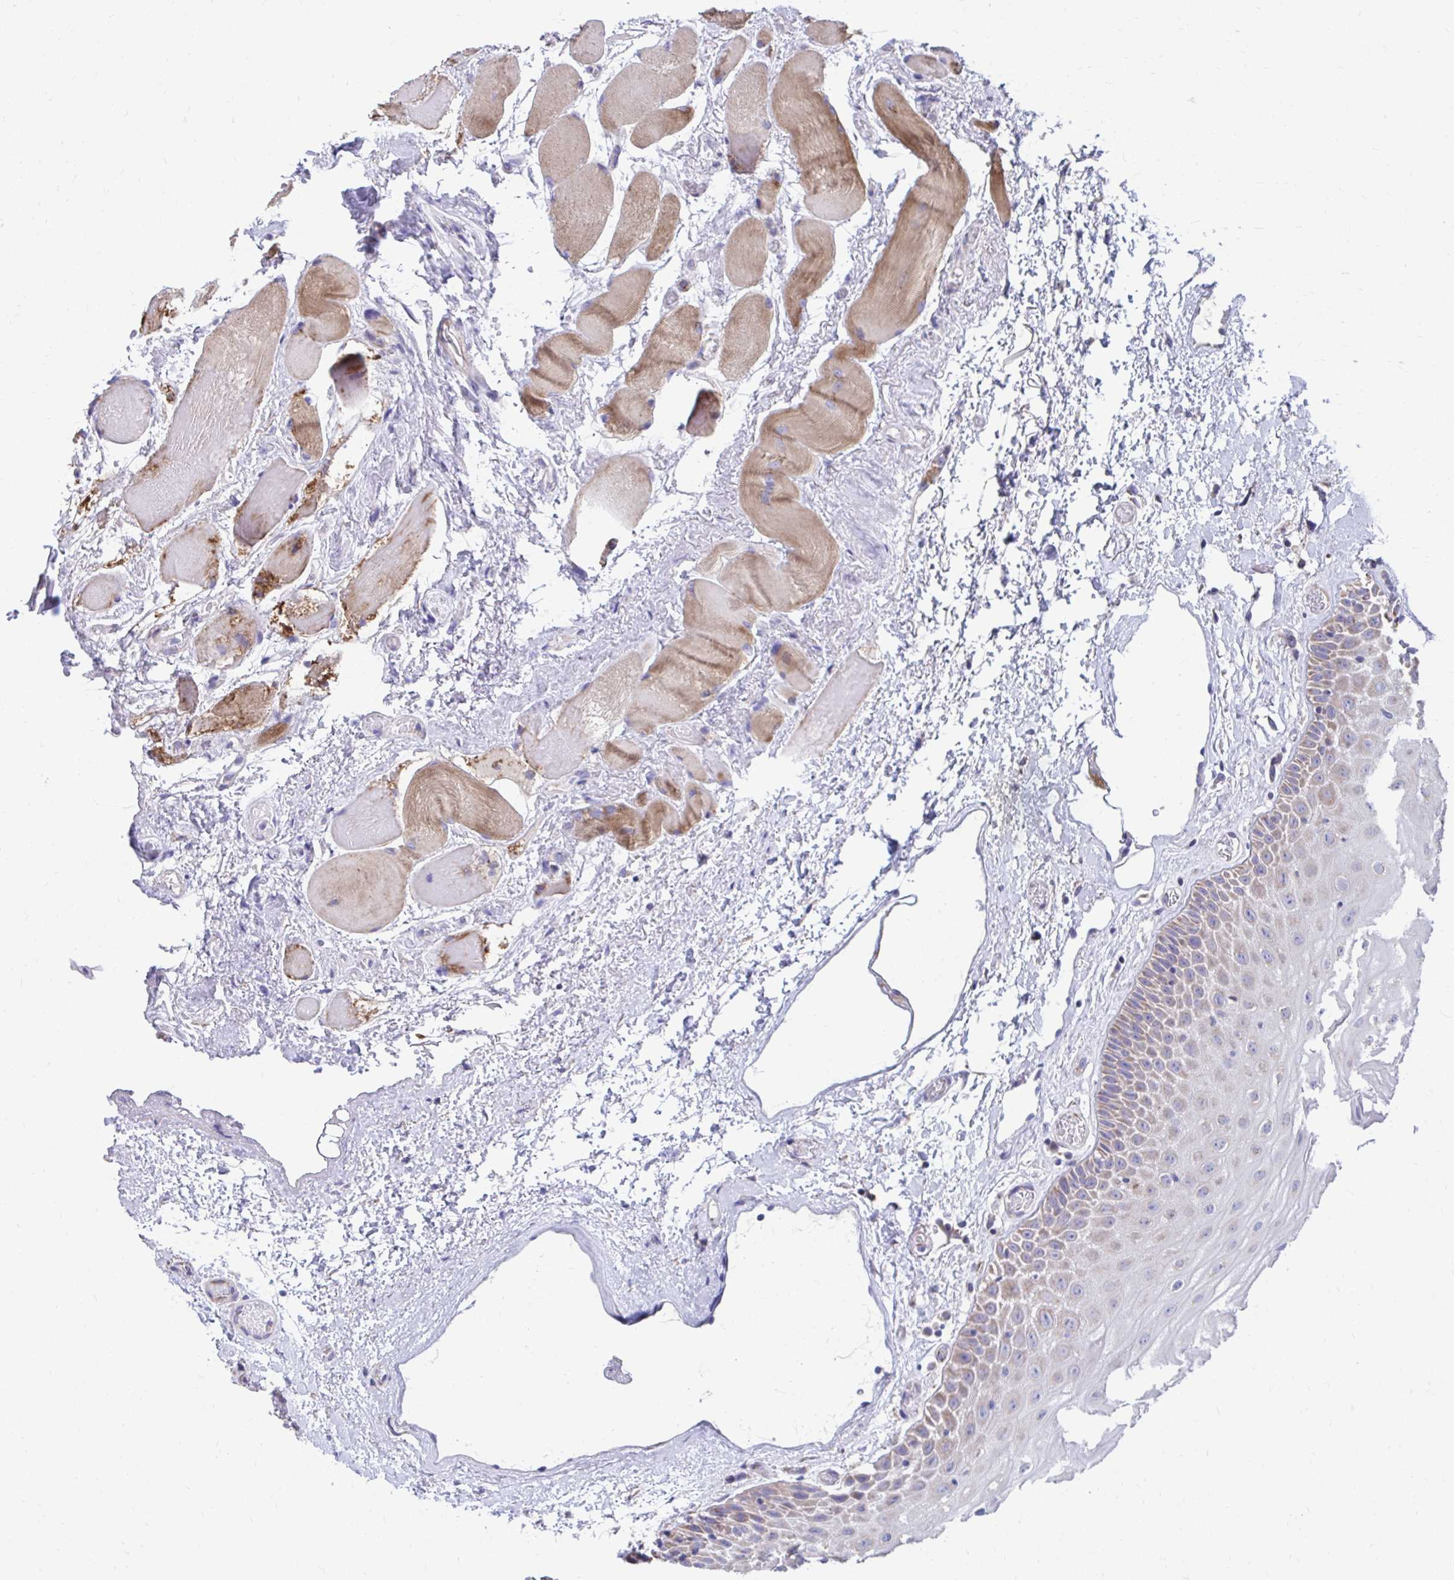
{"staining": {"intensity": "weak", "quantity": "<25%", "location": "cytoplasmic/membranous"}, "tissue": "oral mucosa", "cell_type": "Squamous epithelial cells", "image_type": "normal", "snomed": [{"axis": "morphology", "description": "Normal tissue, NOS"}, {"axis": "topography", "description": "Oral tissue"}], "caption": "There is no significant positivity in squamous epithelial cells of oral mucosa. Brightfield microscopy of IHC stained with DAB (brown) and hematoxylin (blue), captured at high magnification.", "gene": "LINGO4", "patient": {"sex": "female", "age": 82}}